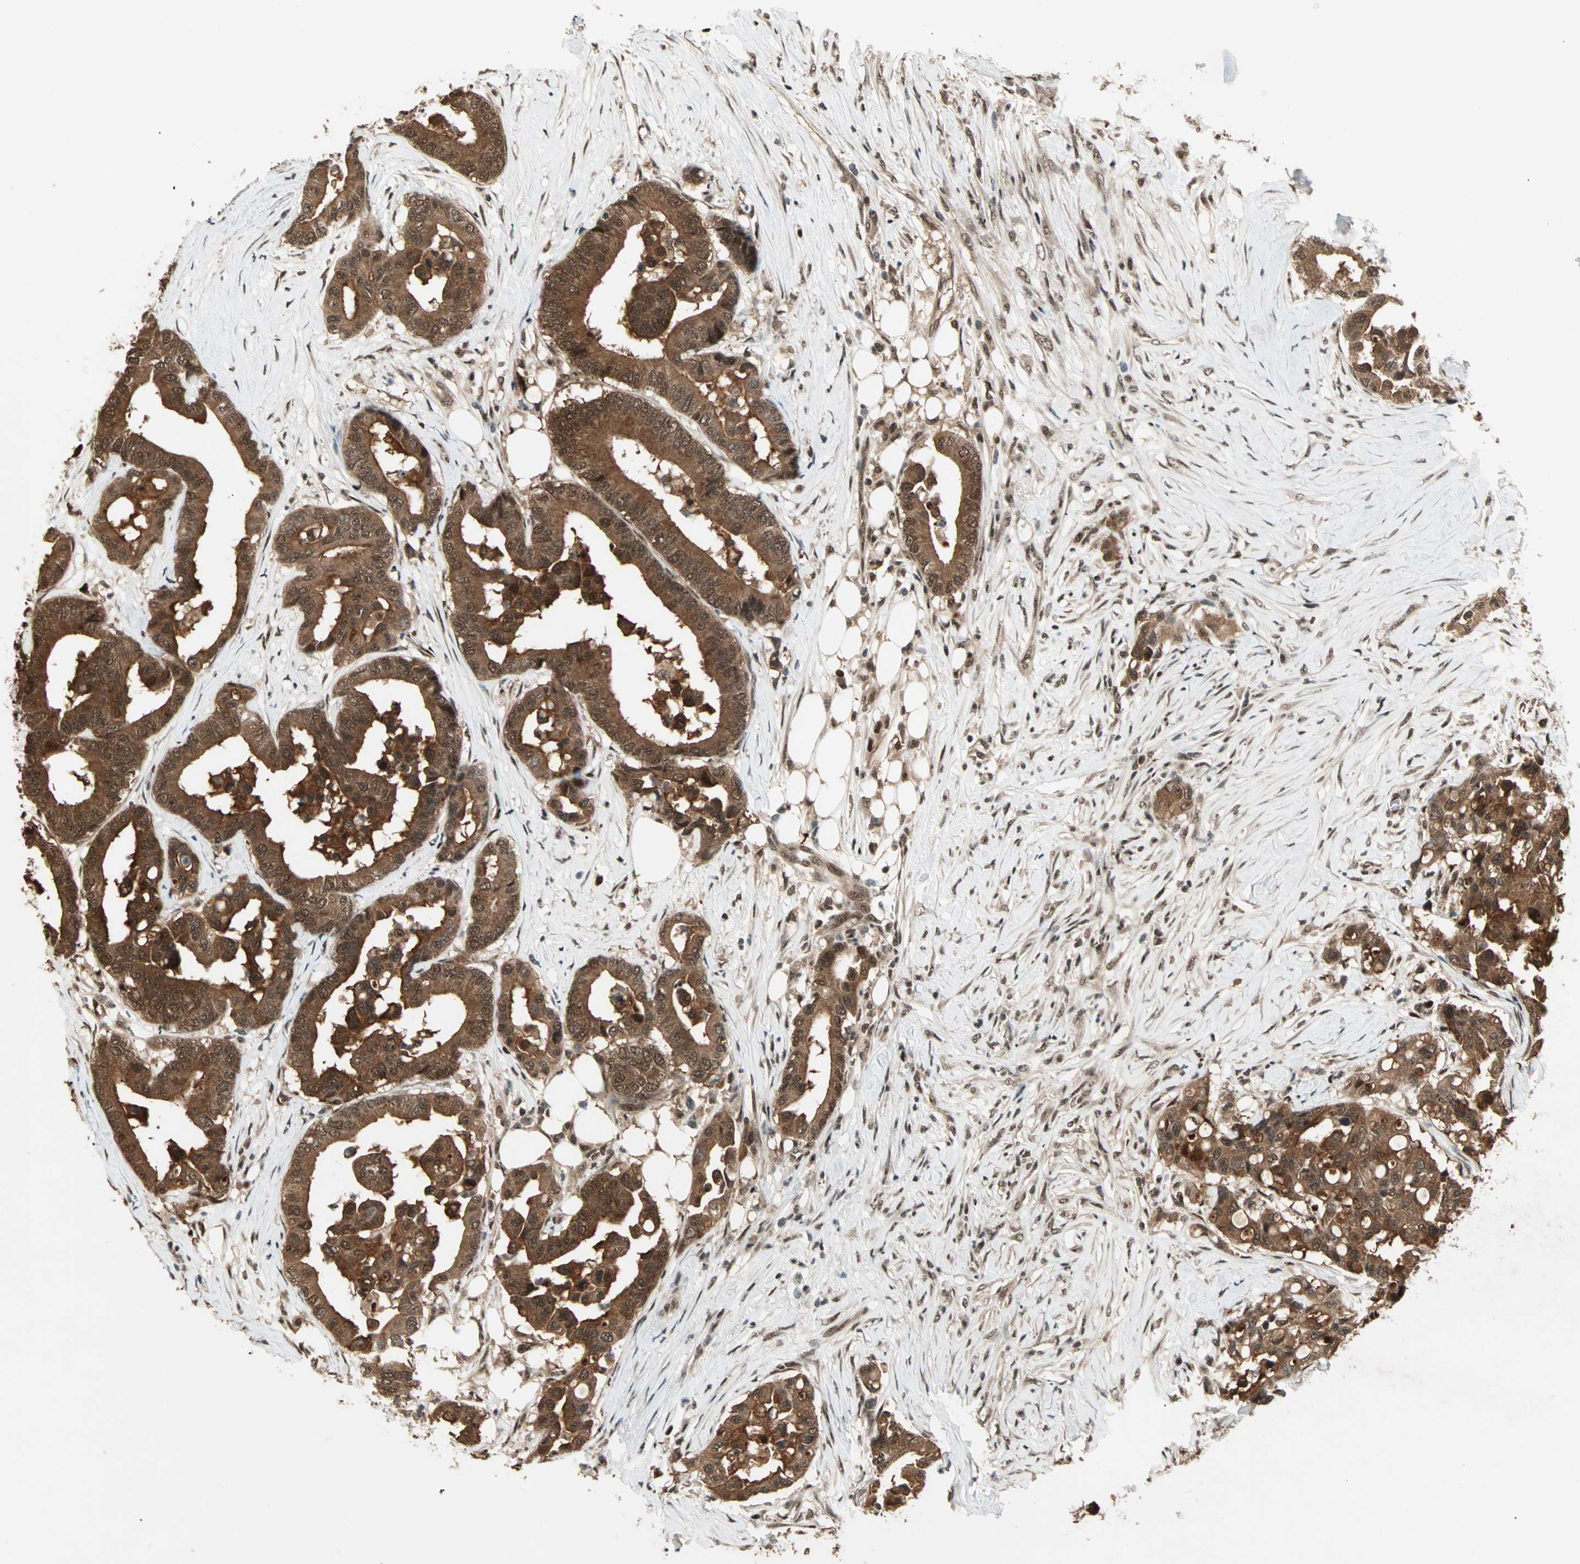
{"staining": {"intensity": "strong", "quantity": ">75%", "location": "cytoplasmic/membranous,nuclear"}, "tissue": "colorectal cancer", "cell_type": "Tumor cells", "image_type": "cancer", "snomed": [{"axis": "morphology", "description": "Normal tissue, NOS"}, {"axis": "morphology", "description": "Adenocarcinoma, NOS"}, {"axis": "topography", "description": "Colon"}], "caption": "Colorectal cancer (adenocarcinoma) stained with a protein marker shows strong staining in tumor cells.", "gene": "ZNF44", "patient": {"sex": "male", "age": 82}}